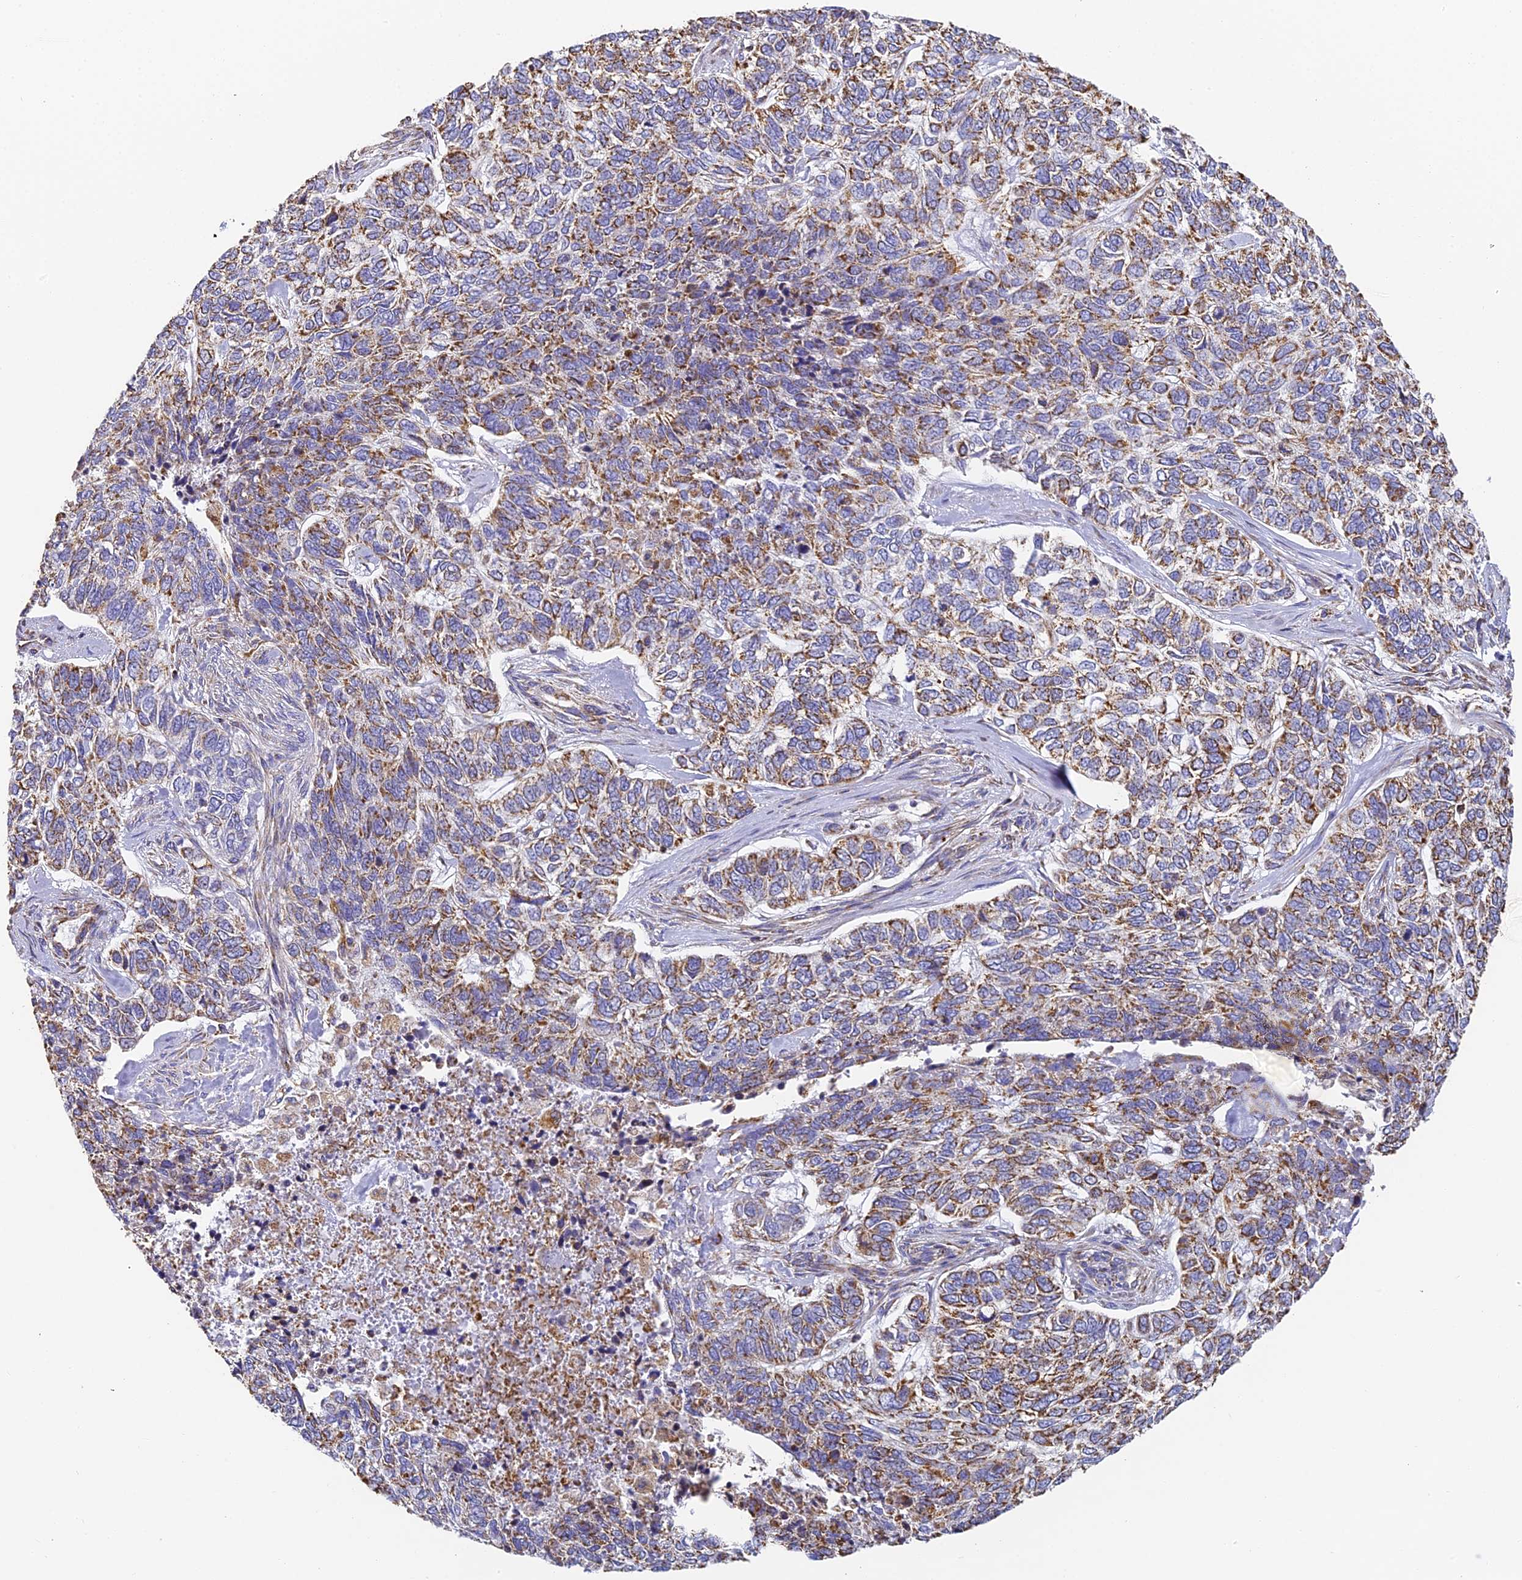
{"staining": {"intensity": "moderate", "quantity": ">75%", "location": "cytoplasmic/membranous"}, "tissue": "skin cancer", "cell_type": "Tumor cells", "image_type": "cancer", "snomed": [{"axis": "morphology", "description": "Basal cell carcinoma"}, {"axis": "topography", "description": "Skin"}], "caption": "Skin cancer (basal cell carcinoma) stained with immunohistochemistry exhibits moderate cytoplasmic/membranous positivity in about >75% of tumor cells.", "gene": "COX6C", "patient": {"sex": "female", "age": 65}}